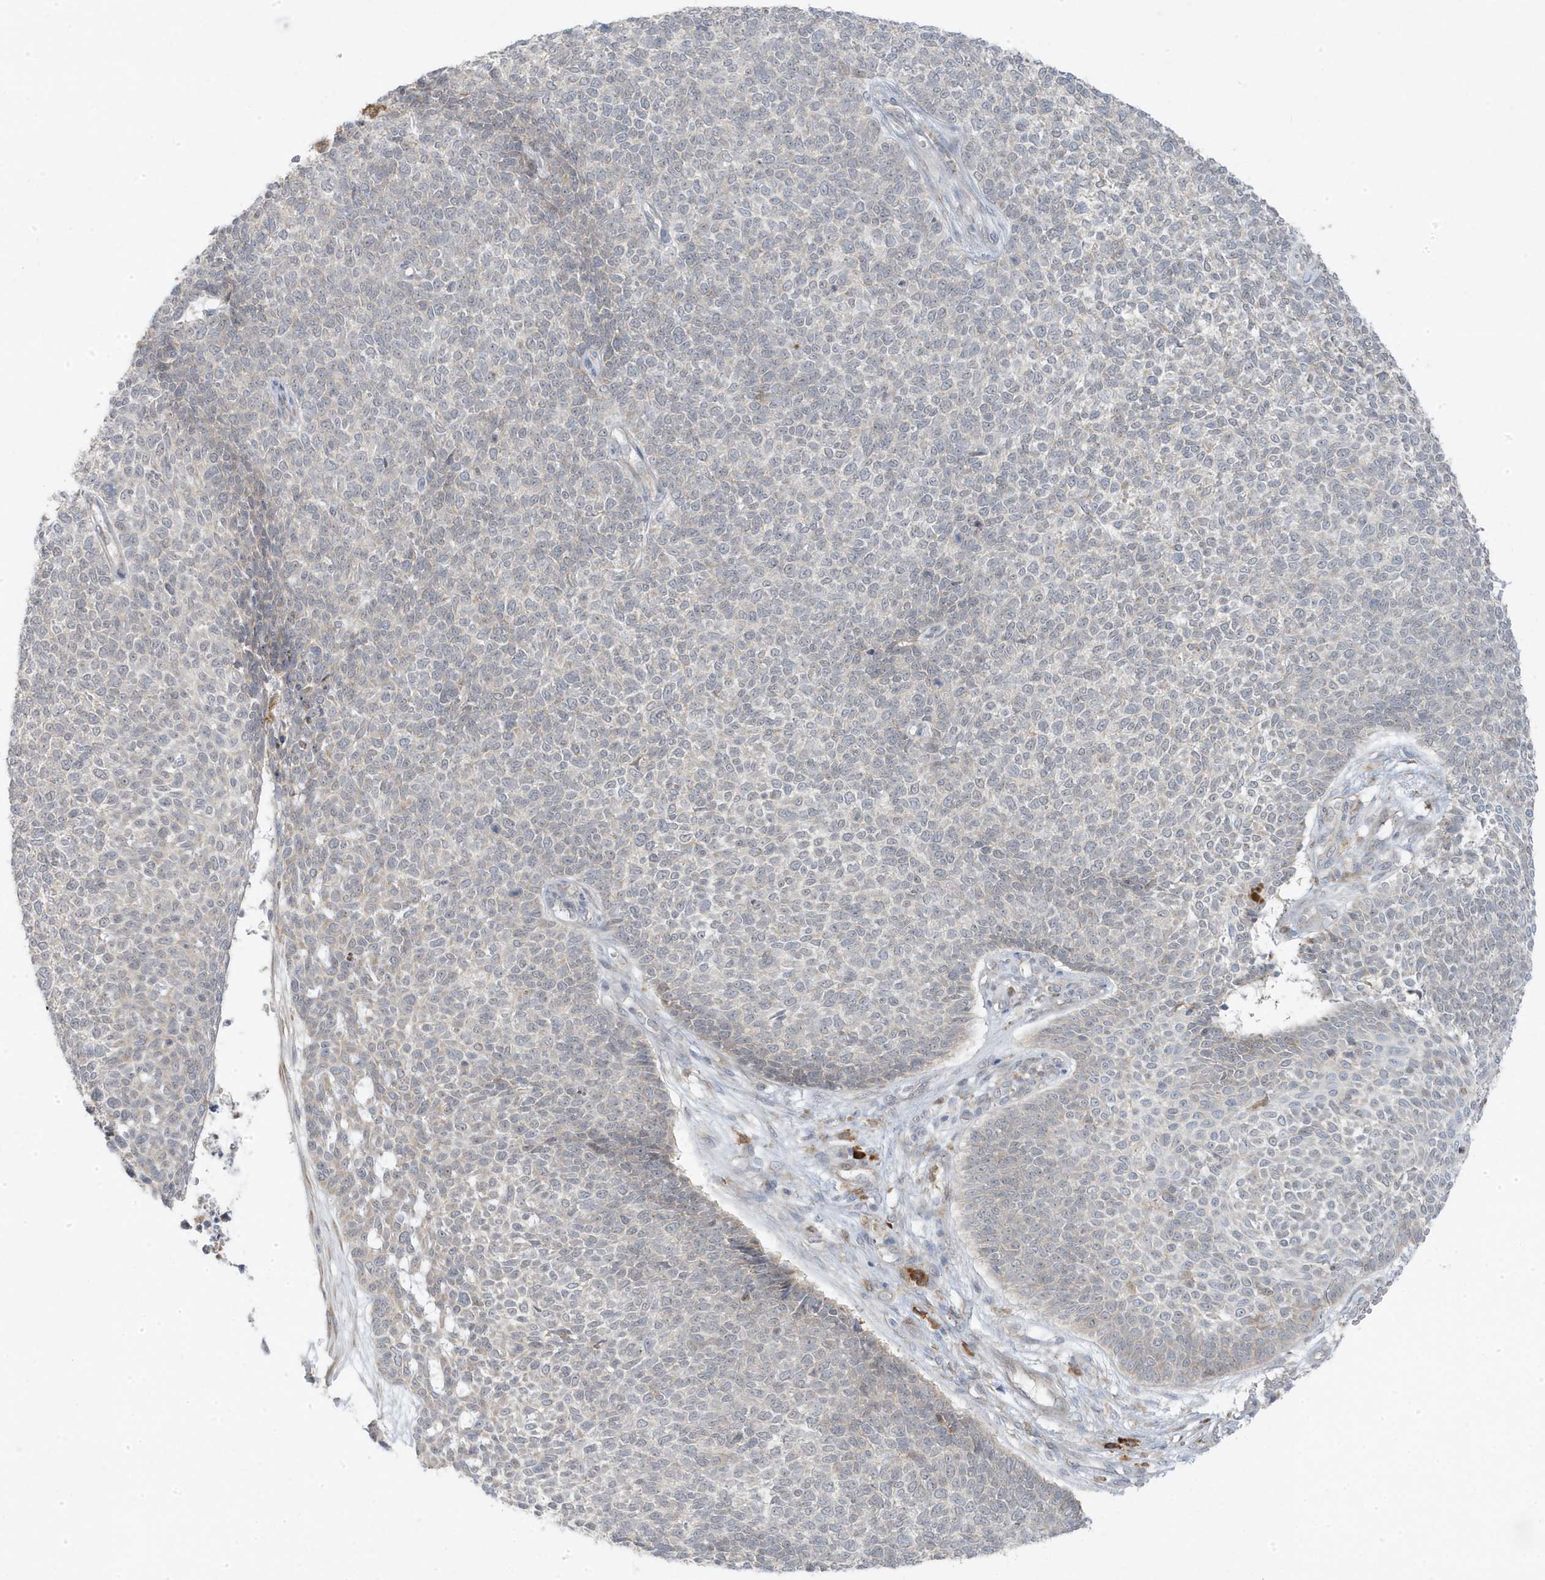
{"staining": {"intensity": "negative", "quantity": "none", "location": "none"}, "tissue": "skin cancer", "cell_type": "Tumor cells", "image_type": "cancer", "snomed": [{"axis": "morphology", "description": "Basal cell carcinoma"}, {"axis": "topography", "description": "Skin"}], "caption": "Immunohistochemistry (IHC) of human skin cancer (basal cell carcinoma) displays no staining in tumor cells.", "gene": "ZNF654", "patient": {"sex": "female", "age": 84}}